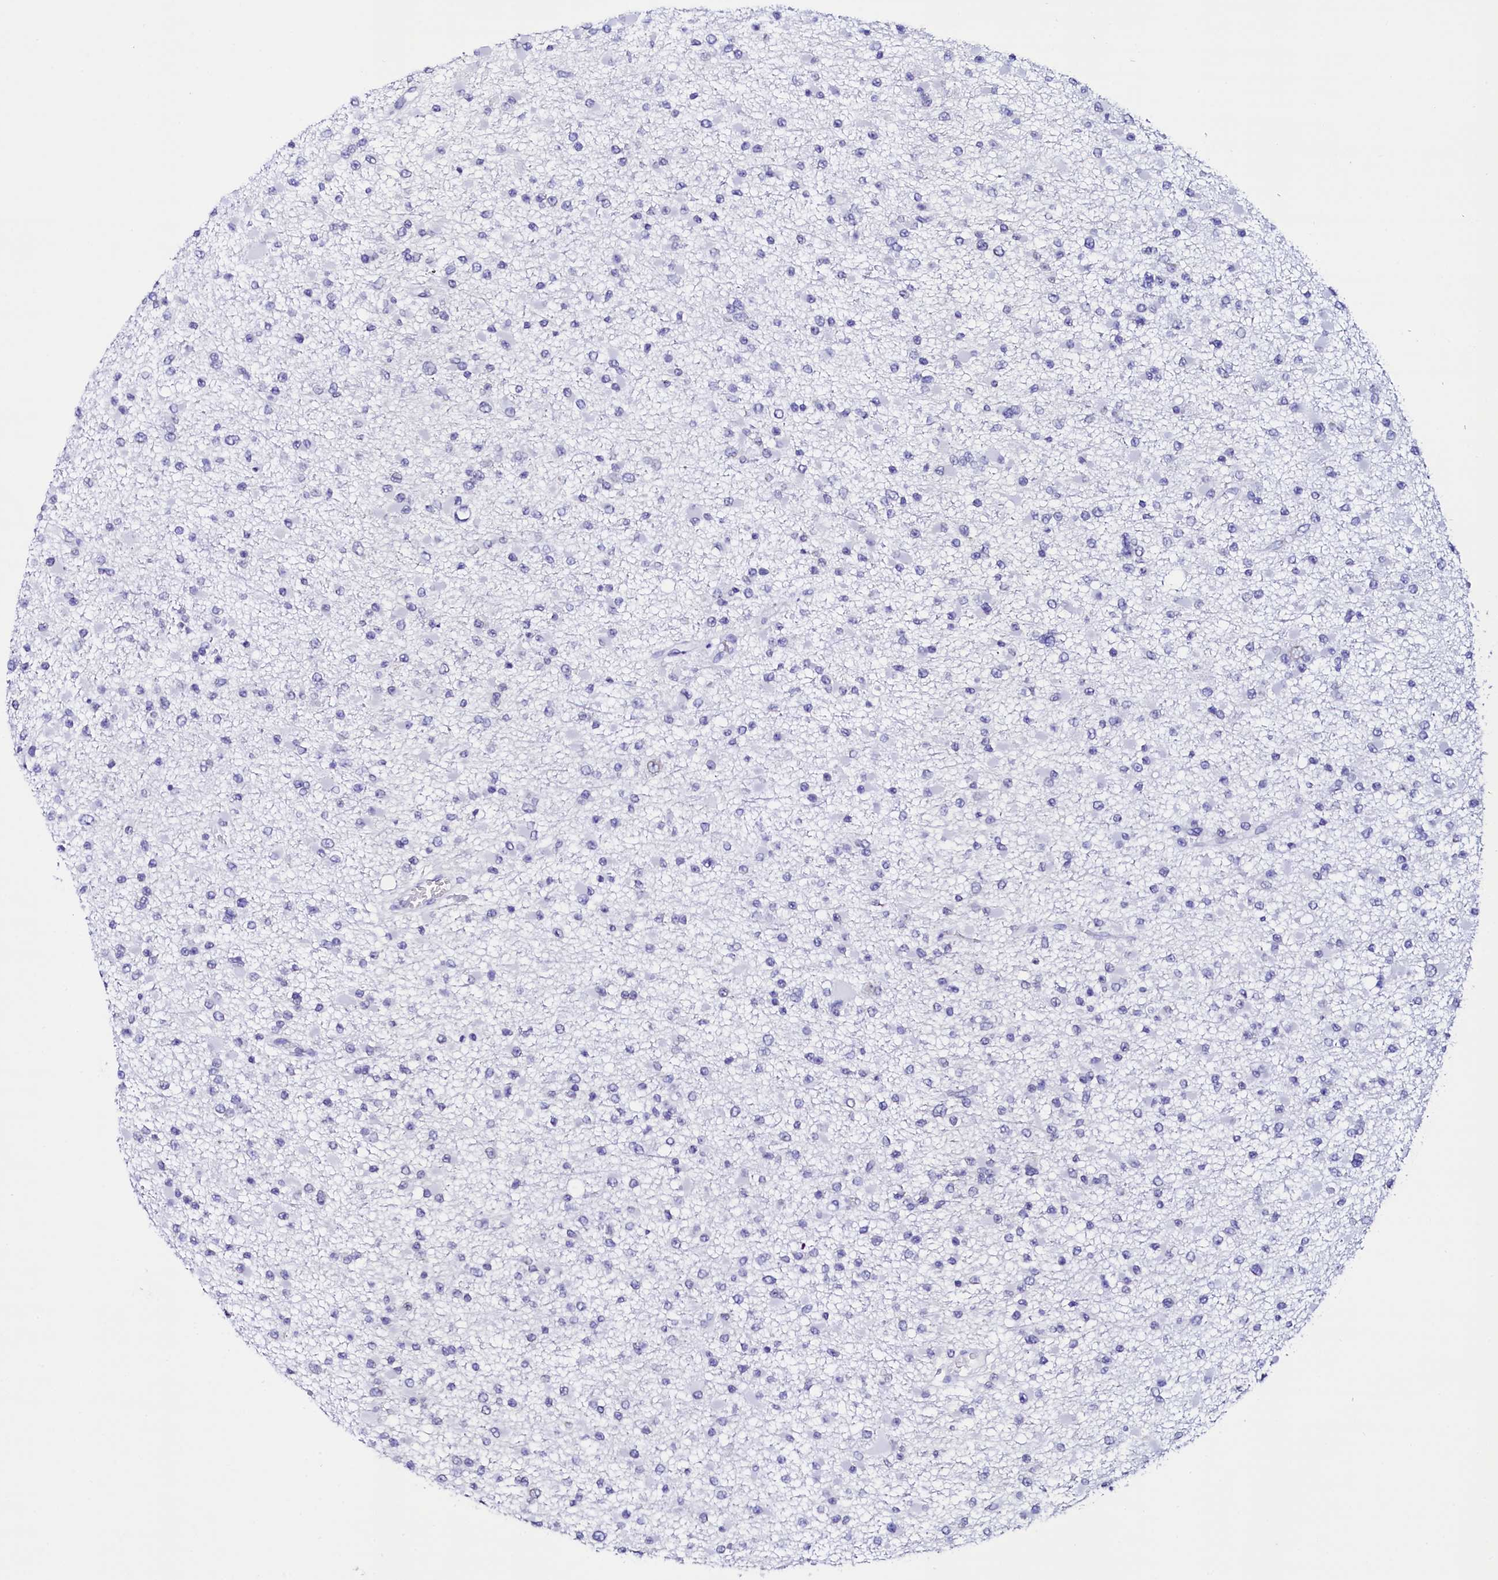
{"staining": {"intensity": "negative", "quantity": "none", "location": "none"}, "tissue": "glioma", "cell_type": "Tumor cells", "image_type": "cancer", "snomed": [{"axis": "morphology", "description": "Glioma, malignant, Low grade"}, {"axis": "topography", "description": "Brain"}], "caption": "DAB immunohistochemical staining of malignant low-grade glioma reveals no significant positivity in tumor cells. The staining is performed using DAB brown chromogen with nuclei counter-stained in using hematoxylin.", "gene": "HAND1", "patient": {"sex": "female", "age": 22}}